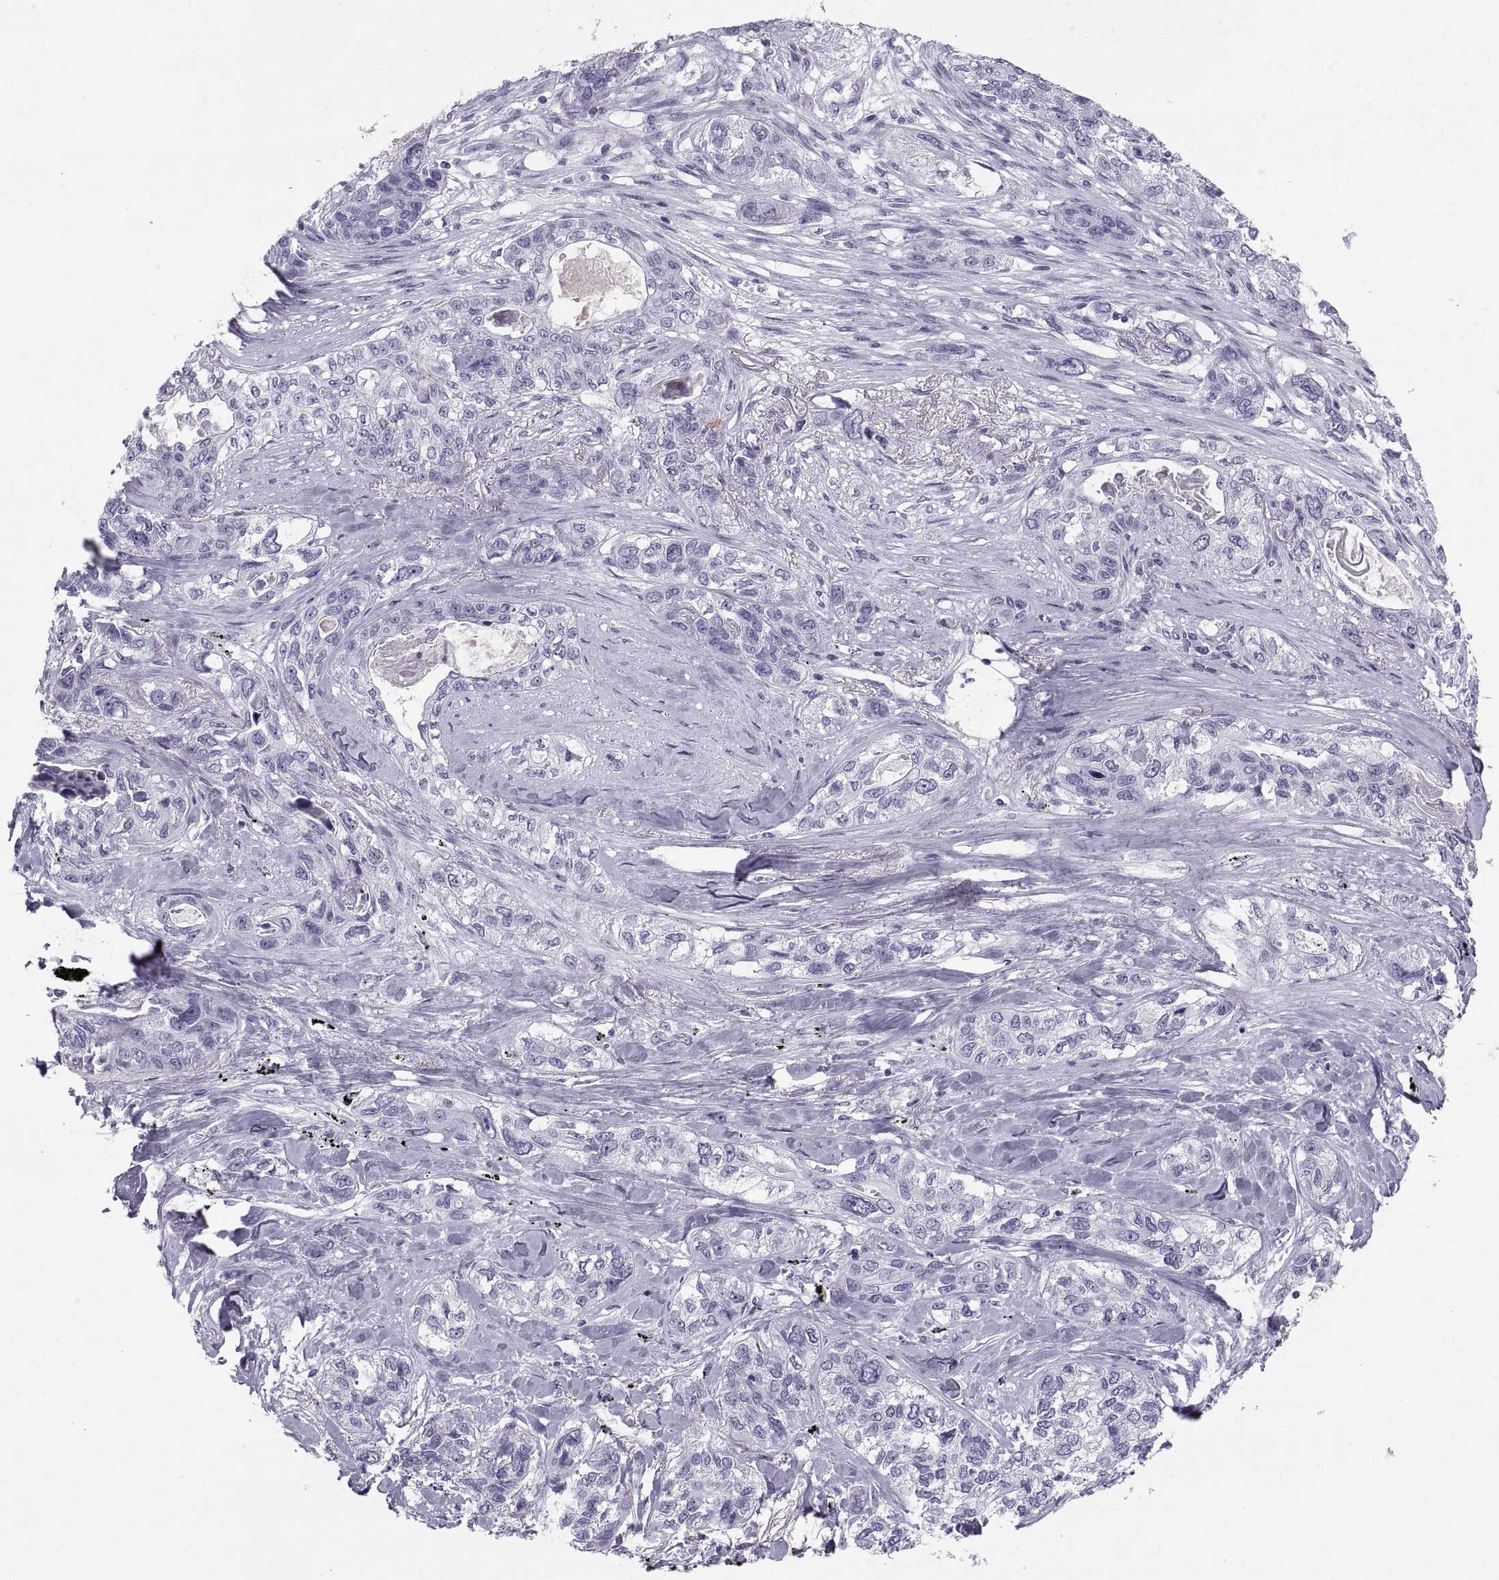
{"staining": {"intensity": "negative", "quantity": "none", "location": "none"}, "tissue": "lung cancer", "cell_type": "Tumor cells", "image_type": "cancer", "snomed": [{"axis": "morphology", "description": "Squamous cell carcinoma, NOS"}, {"axis": "topography", "description": "Lung"}], "caption": "Immunohistochemical staining of lung squamous cell carcinoma shows no significant expression in tumor cells.", "gene": "SLC22A6", "patient": {"sex": "female", "age": 70}}